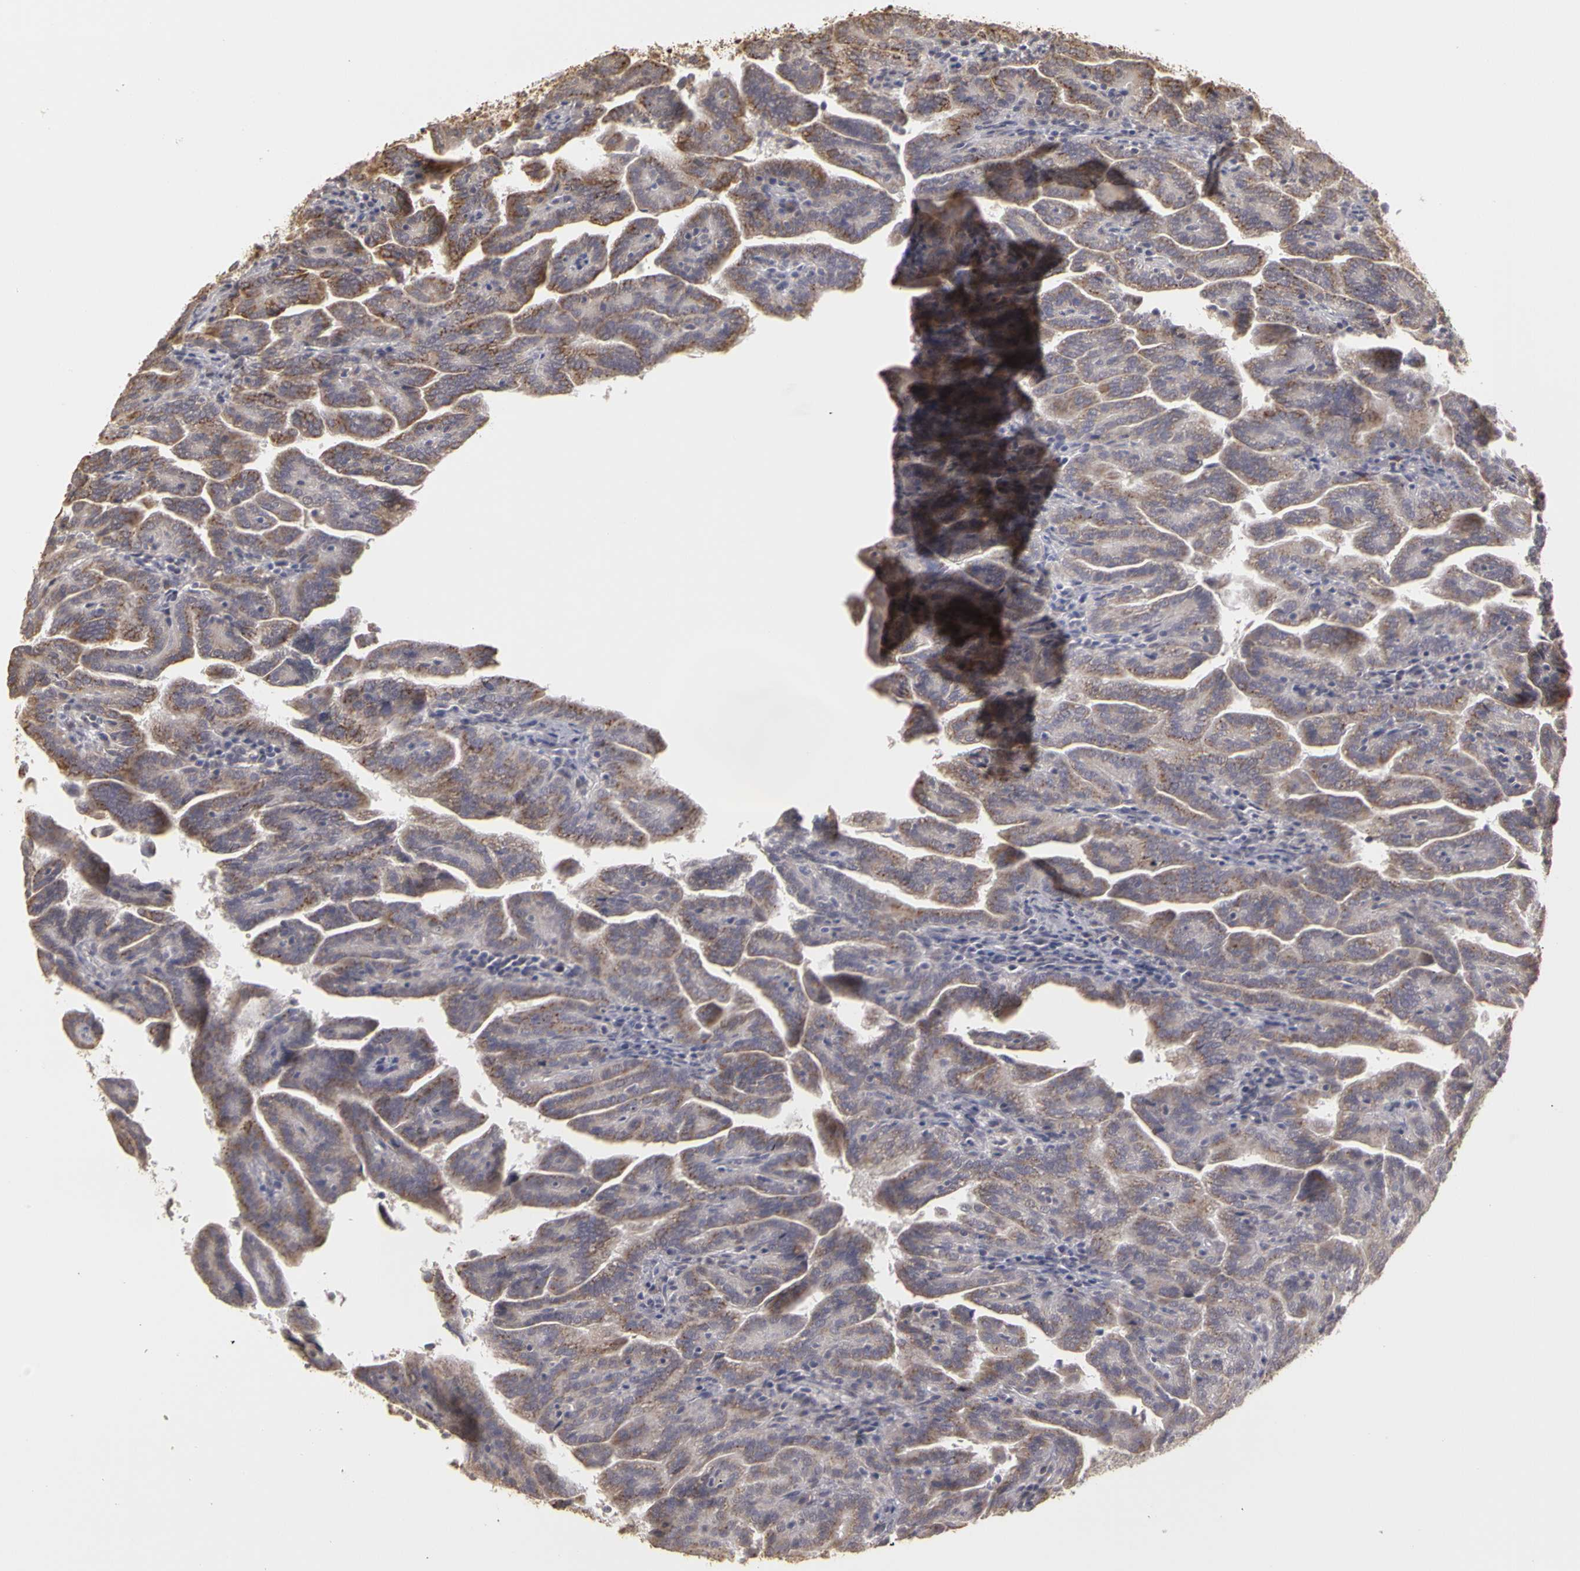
{"staining": {"intensity": "weak", "quantity": ">75%", "location": "cytoplasmic/membranous"}, "tissue": "renal cancer", "cell_type": "Tumor cells", "image_type": "cancer", "snomed": [{"axis": "morphology", "description": "Adenocarcinoma, NOS"}, {"axis": "topography", "description": "Kidney"}], "caption": "Adenocarcinoma (renal) stained for a protein reveals weak cytoplasmic/membranous positivity in tumor cells.", "gene": "FRMD7", "patient": {"sex": "male", "age": 61}}